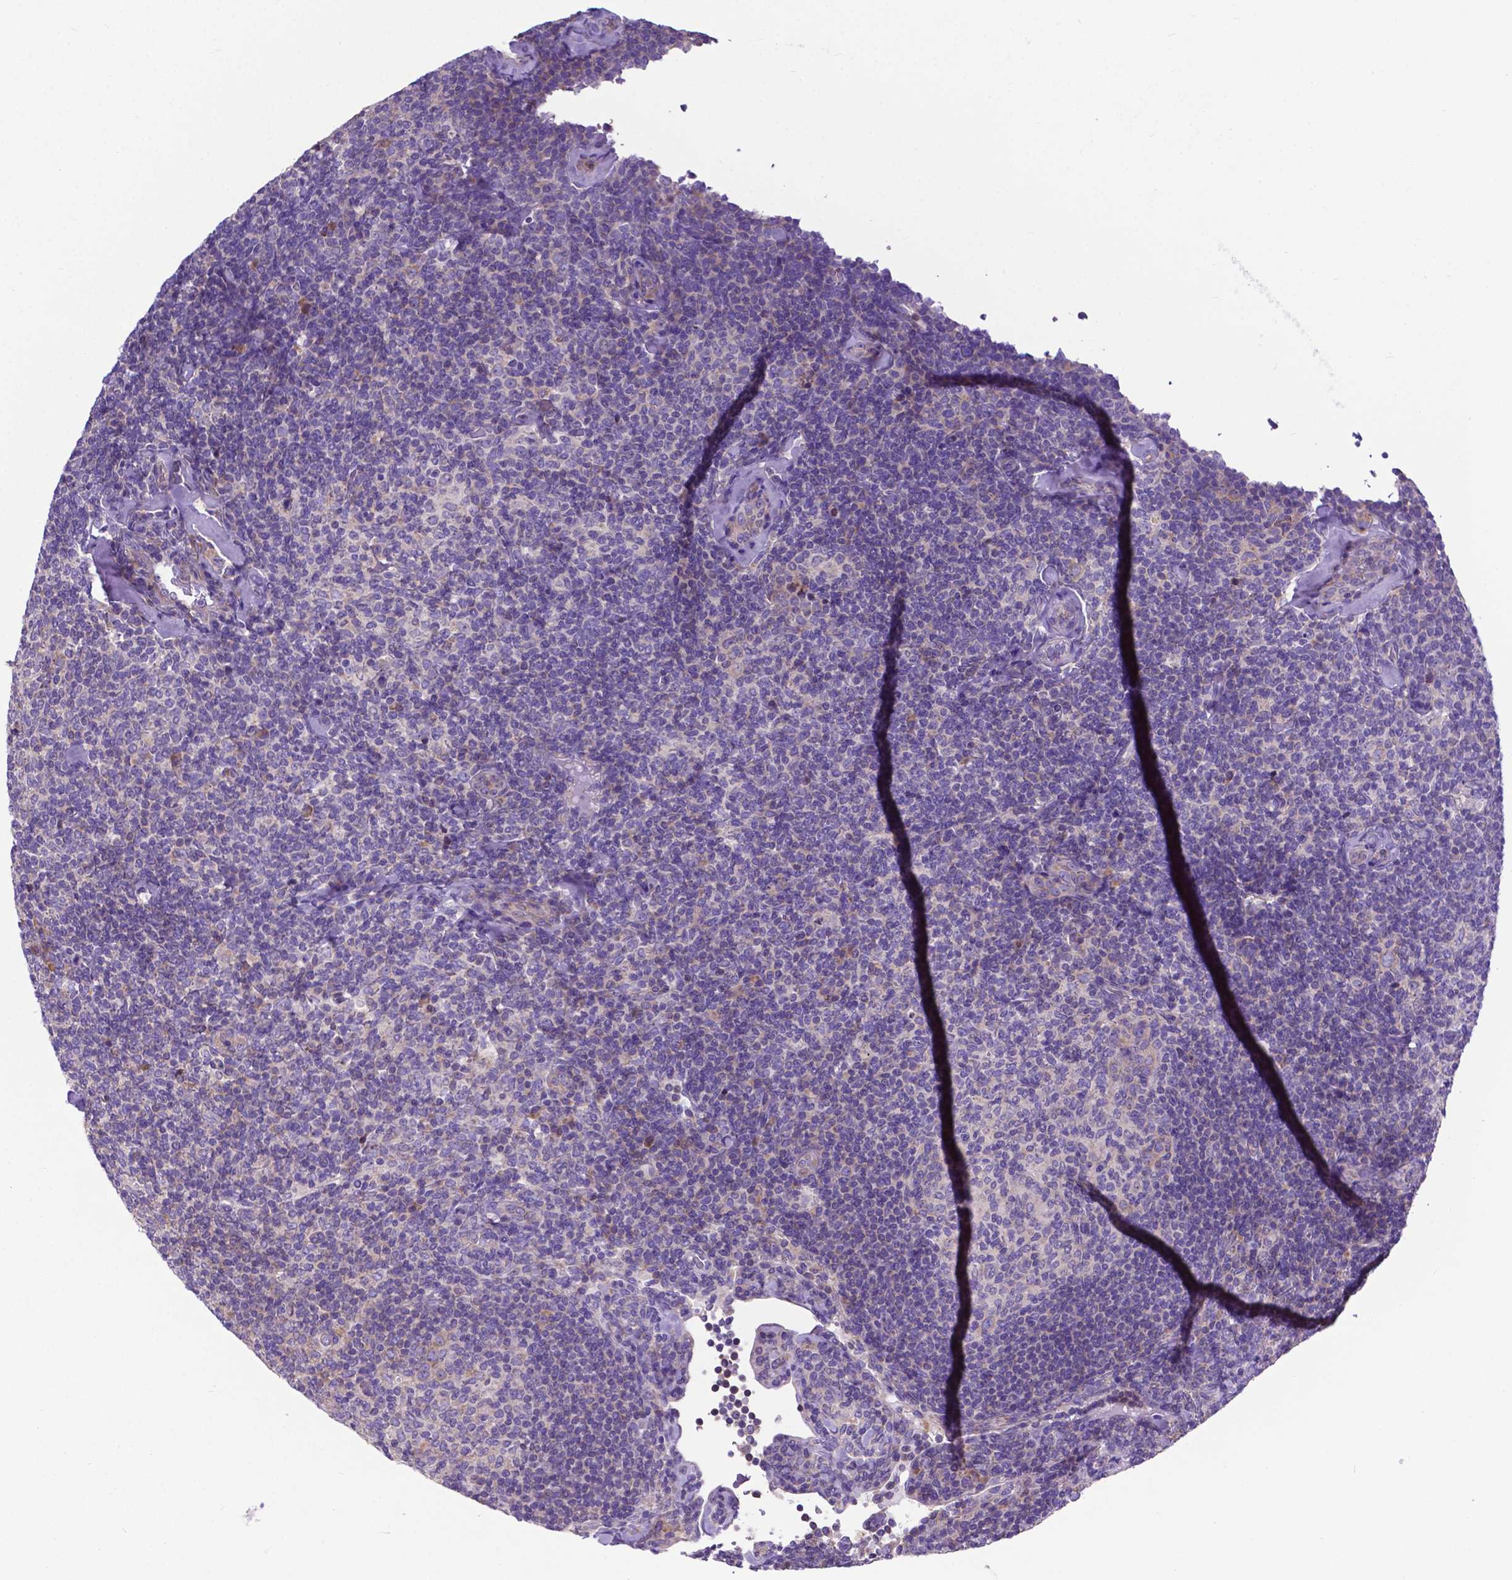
{"staining": {"intensity": "negative", "quantity": "none", "location": "none"}, "tissue": "lymphoma", "cell_type": "Tumor cells", "image_type": "cancer", "snomed": [{"axis": "morphology", "description": "Malignant lymphoma, non-Hodgkin's type, Low grade"}, {"axis": "topography", "description": "Lymph node"}], "caption": "An image of human lymphoma is negative for staining in tumor cells.", "gene": "RPL6", "patient": {"sex": "female", "age": 56}}